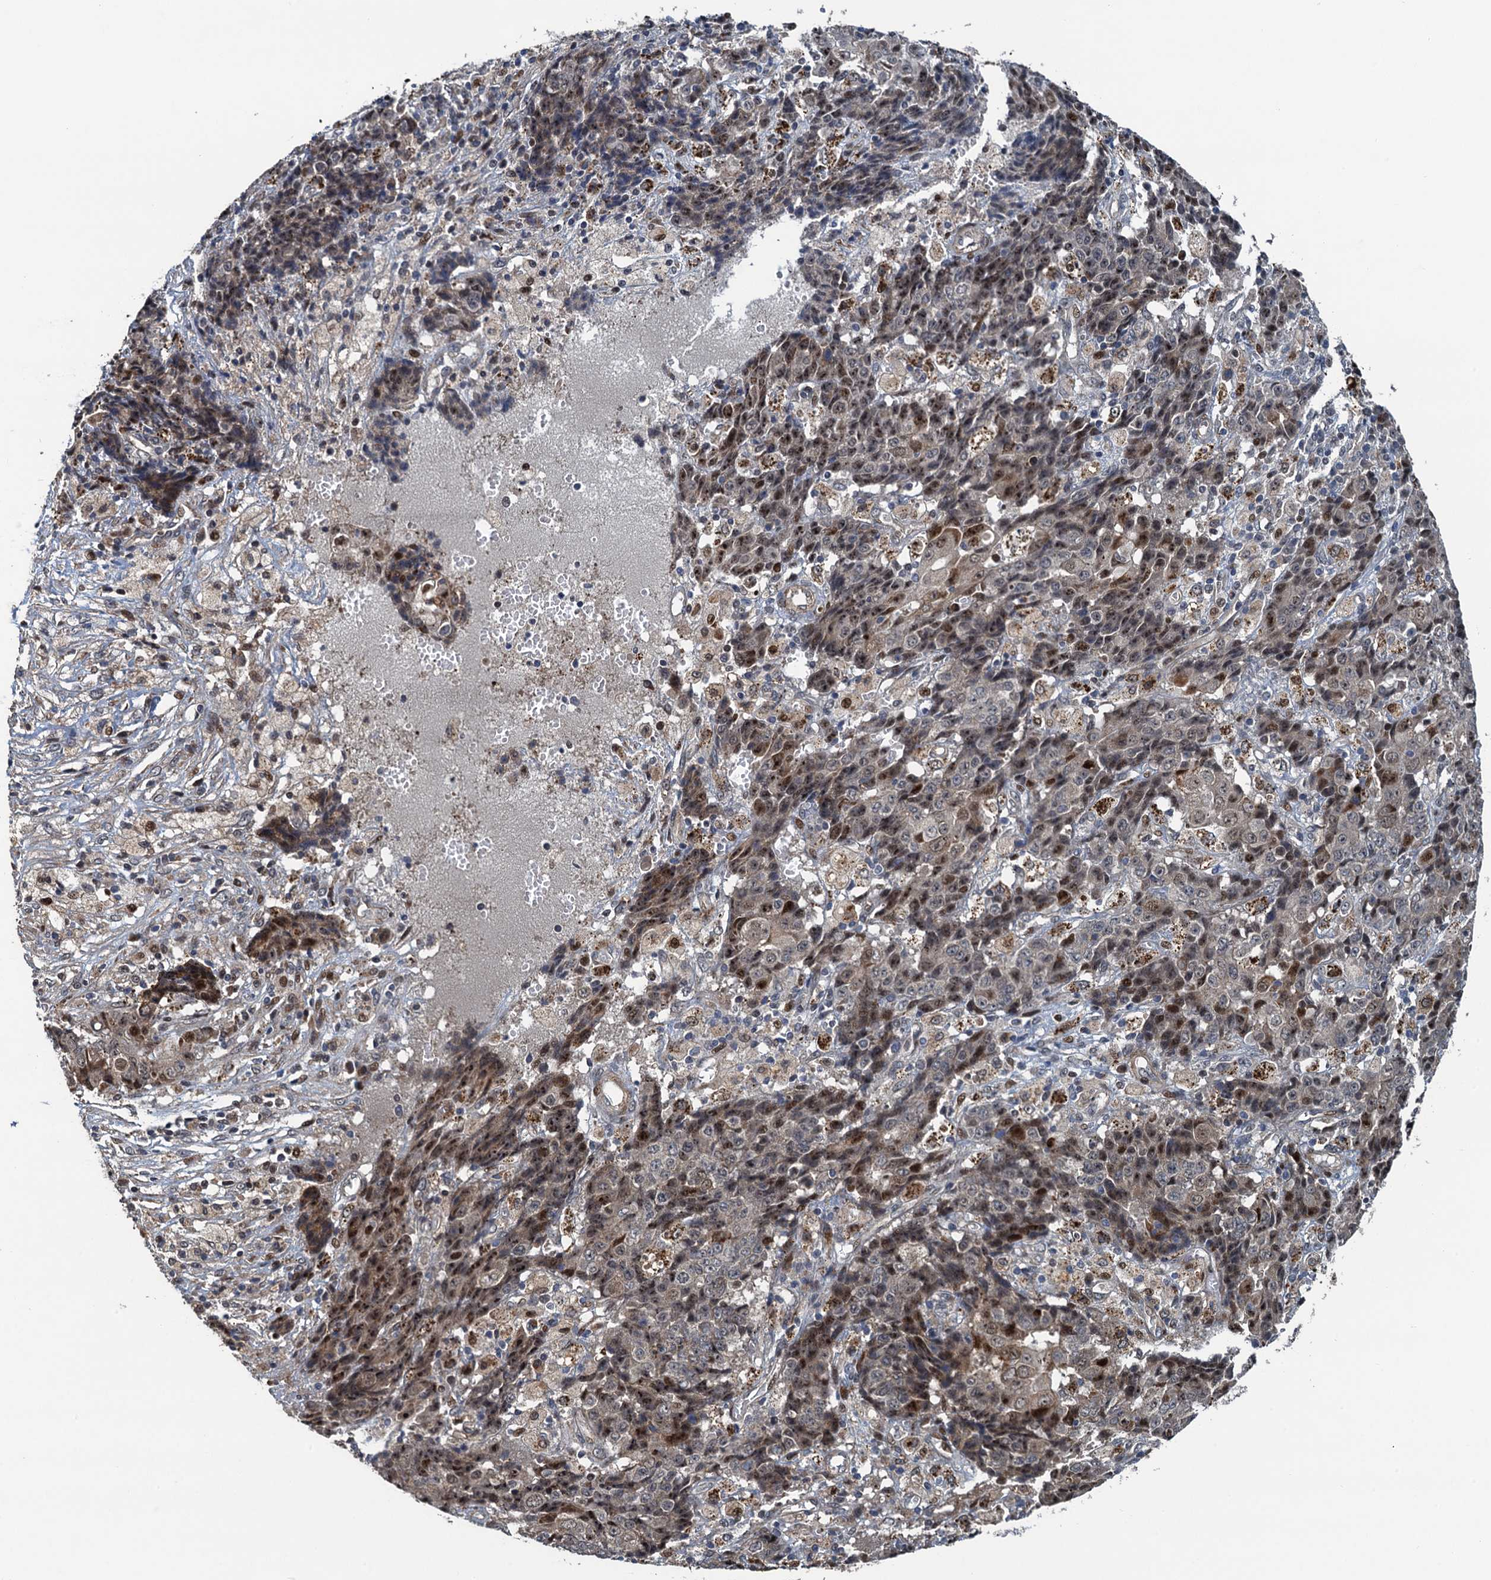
{"staining": {"intensity": "moderate", "quantity": "<25%", "location": "nuclear"}, "tissue": "ovarian cancer", "cell_type": "Tumor cells", "image_type": "cancer", "snomed": [{"axis": "morphology", "description": "Carcinoma, endometroid"}, {"axis": "topography", "description": "Ovary"}], "caption": "This histopathology image exhibits immunohistochemistry staining of ovarian endometroid carcinoma, with low moderate nuclear staining in about <25% of tumor cells.", "gene": "ATOSA", "patient": {"sex": "female", "age": 42}}